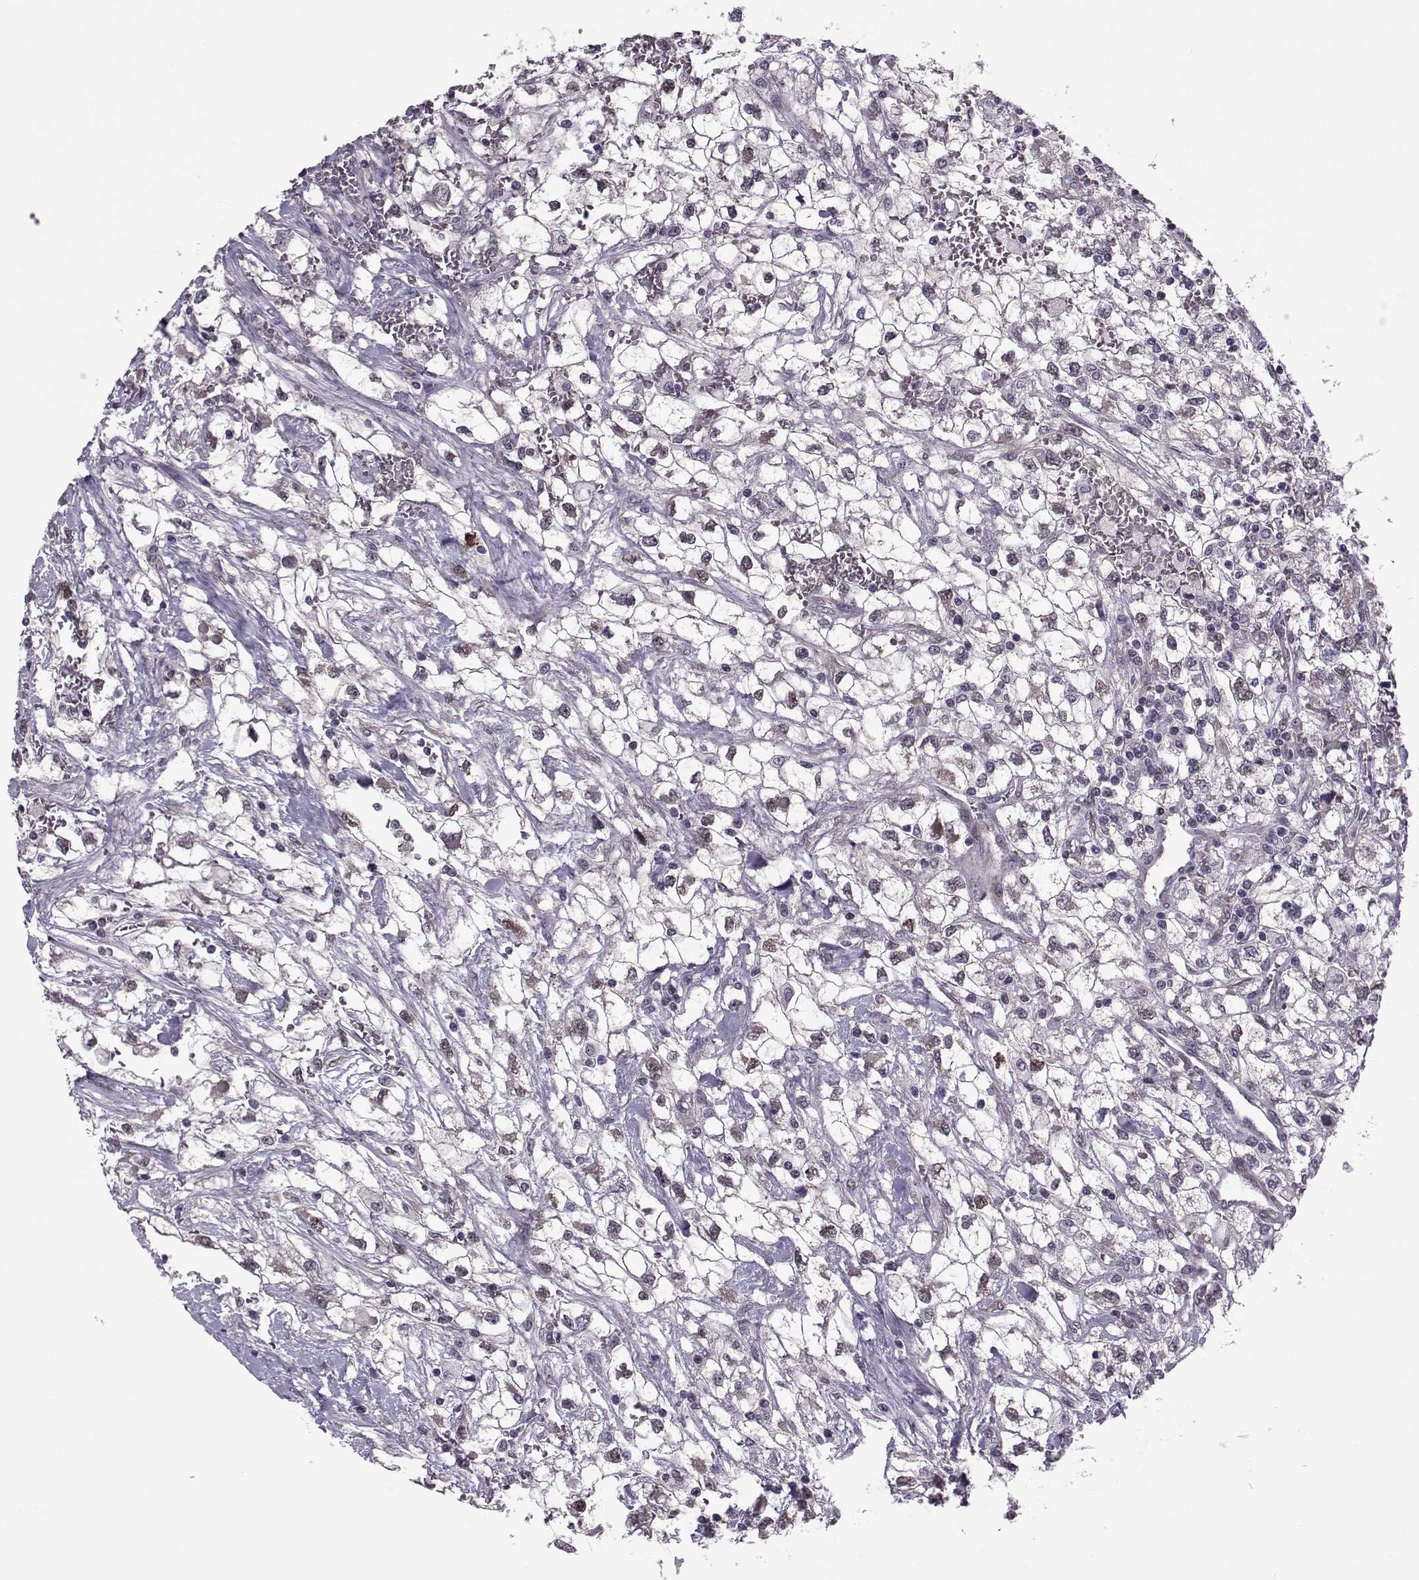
{"staining": {"intensity": "weak", "quantity": "<25%", "location": "nuclear"}, "tissue": "renal cancer", "cell_type": "Tumor cells", "image_type": "cancer", "snomed": [{"axis": "morphology", "description": "Adenocarcinoma, NOS"}, {"axis": "topography", "description": "Kidney"}], "caption": "A high-resolution micrograph shows IHC staining of renal cancer (adenocarcinoma), which shows no significant positivity in tumor cells.", "gene": "CDK4", "patient": {"sex": "male", "age": 59}}